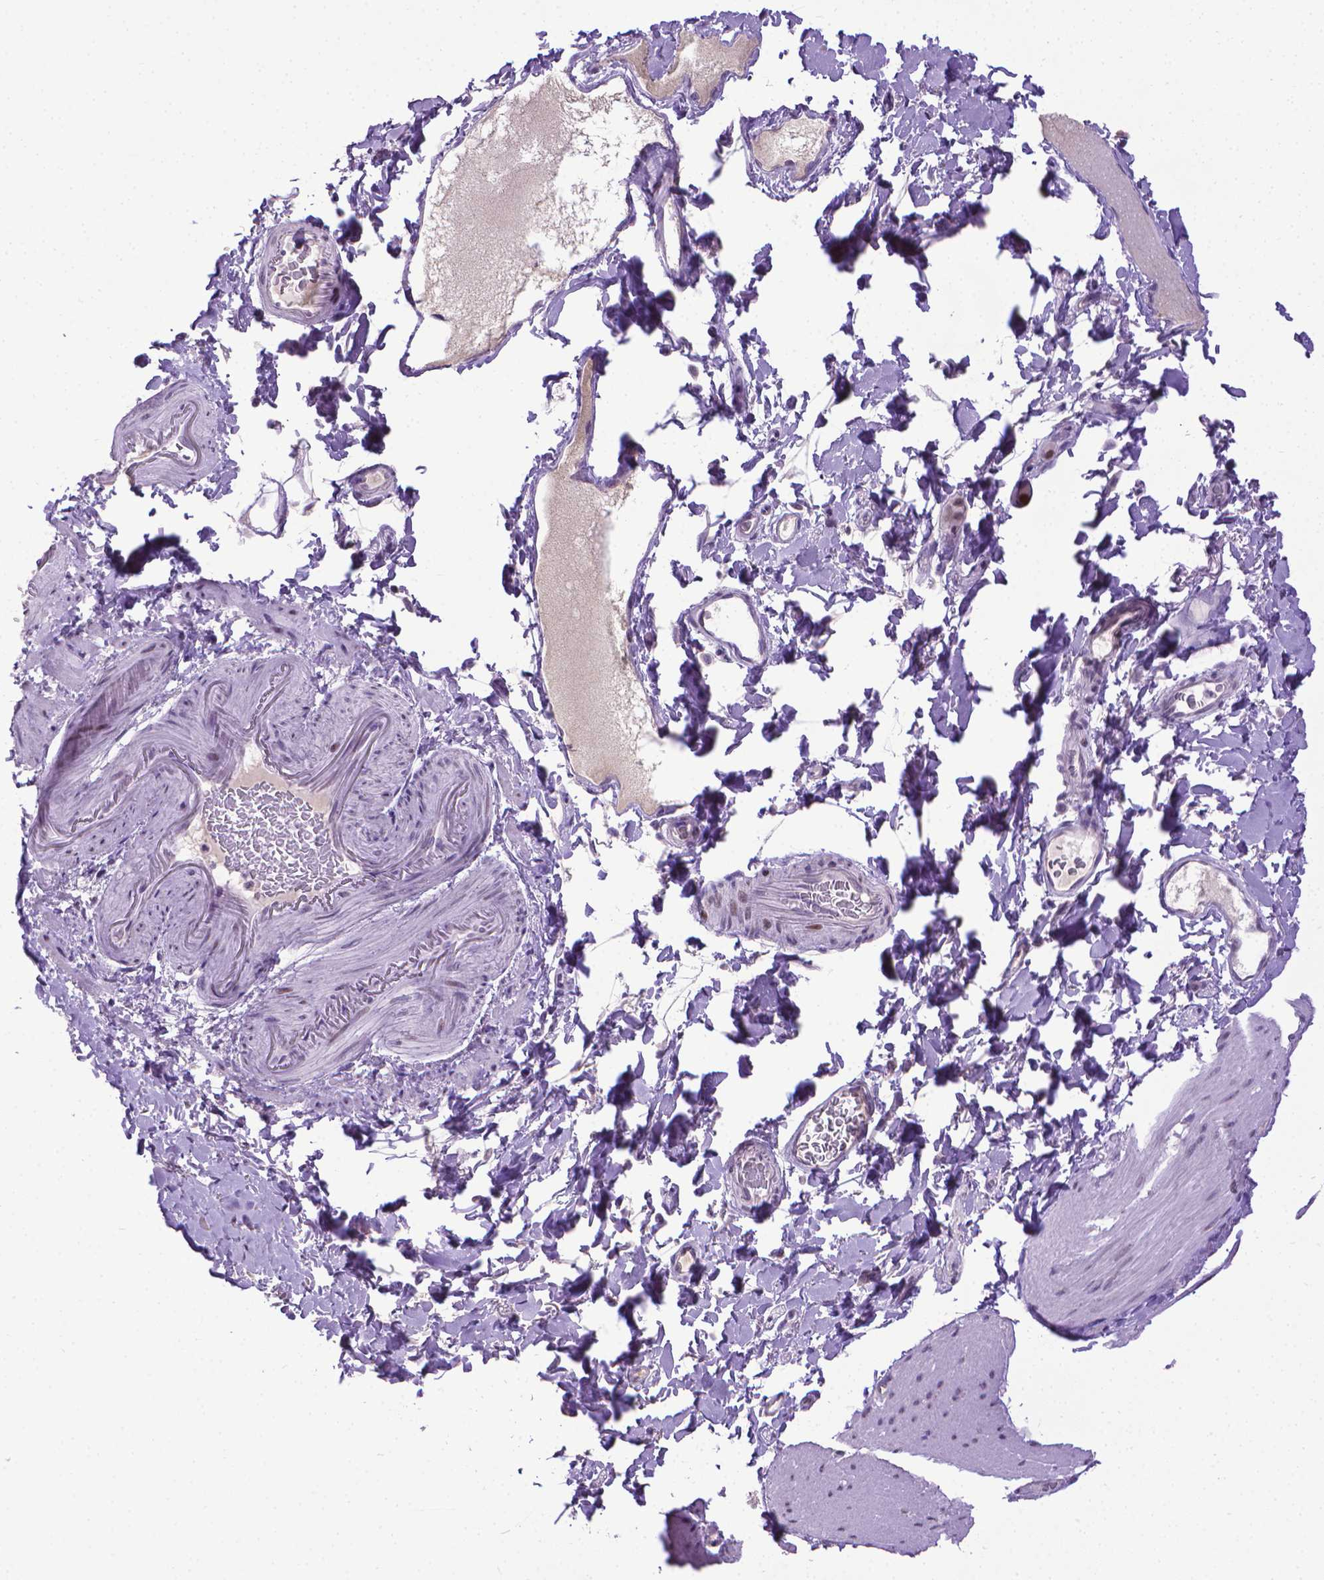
{"staining": {"intensity": "negative", "quantity": "none", "location": "none"}, "tissue": "smooth muscle", "cell_type": "Smooth muscle cells", "image_type": "normal", "snomed": [{"axis": "morphology", "description": "Normal tissue, NOS"}, {"axis": "topography", "description": "Smooth muscle"}, {"axis": "topography", "description": "Colon"}], "caption": "Human smooth muscle stained for a protein using IHC displays no staining in smooth muscle cells.", "gene": "KMO", "patient": {"sex": "male", "age": 73}}